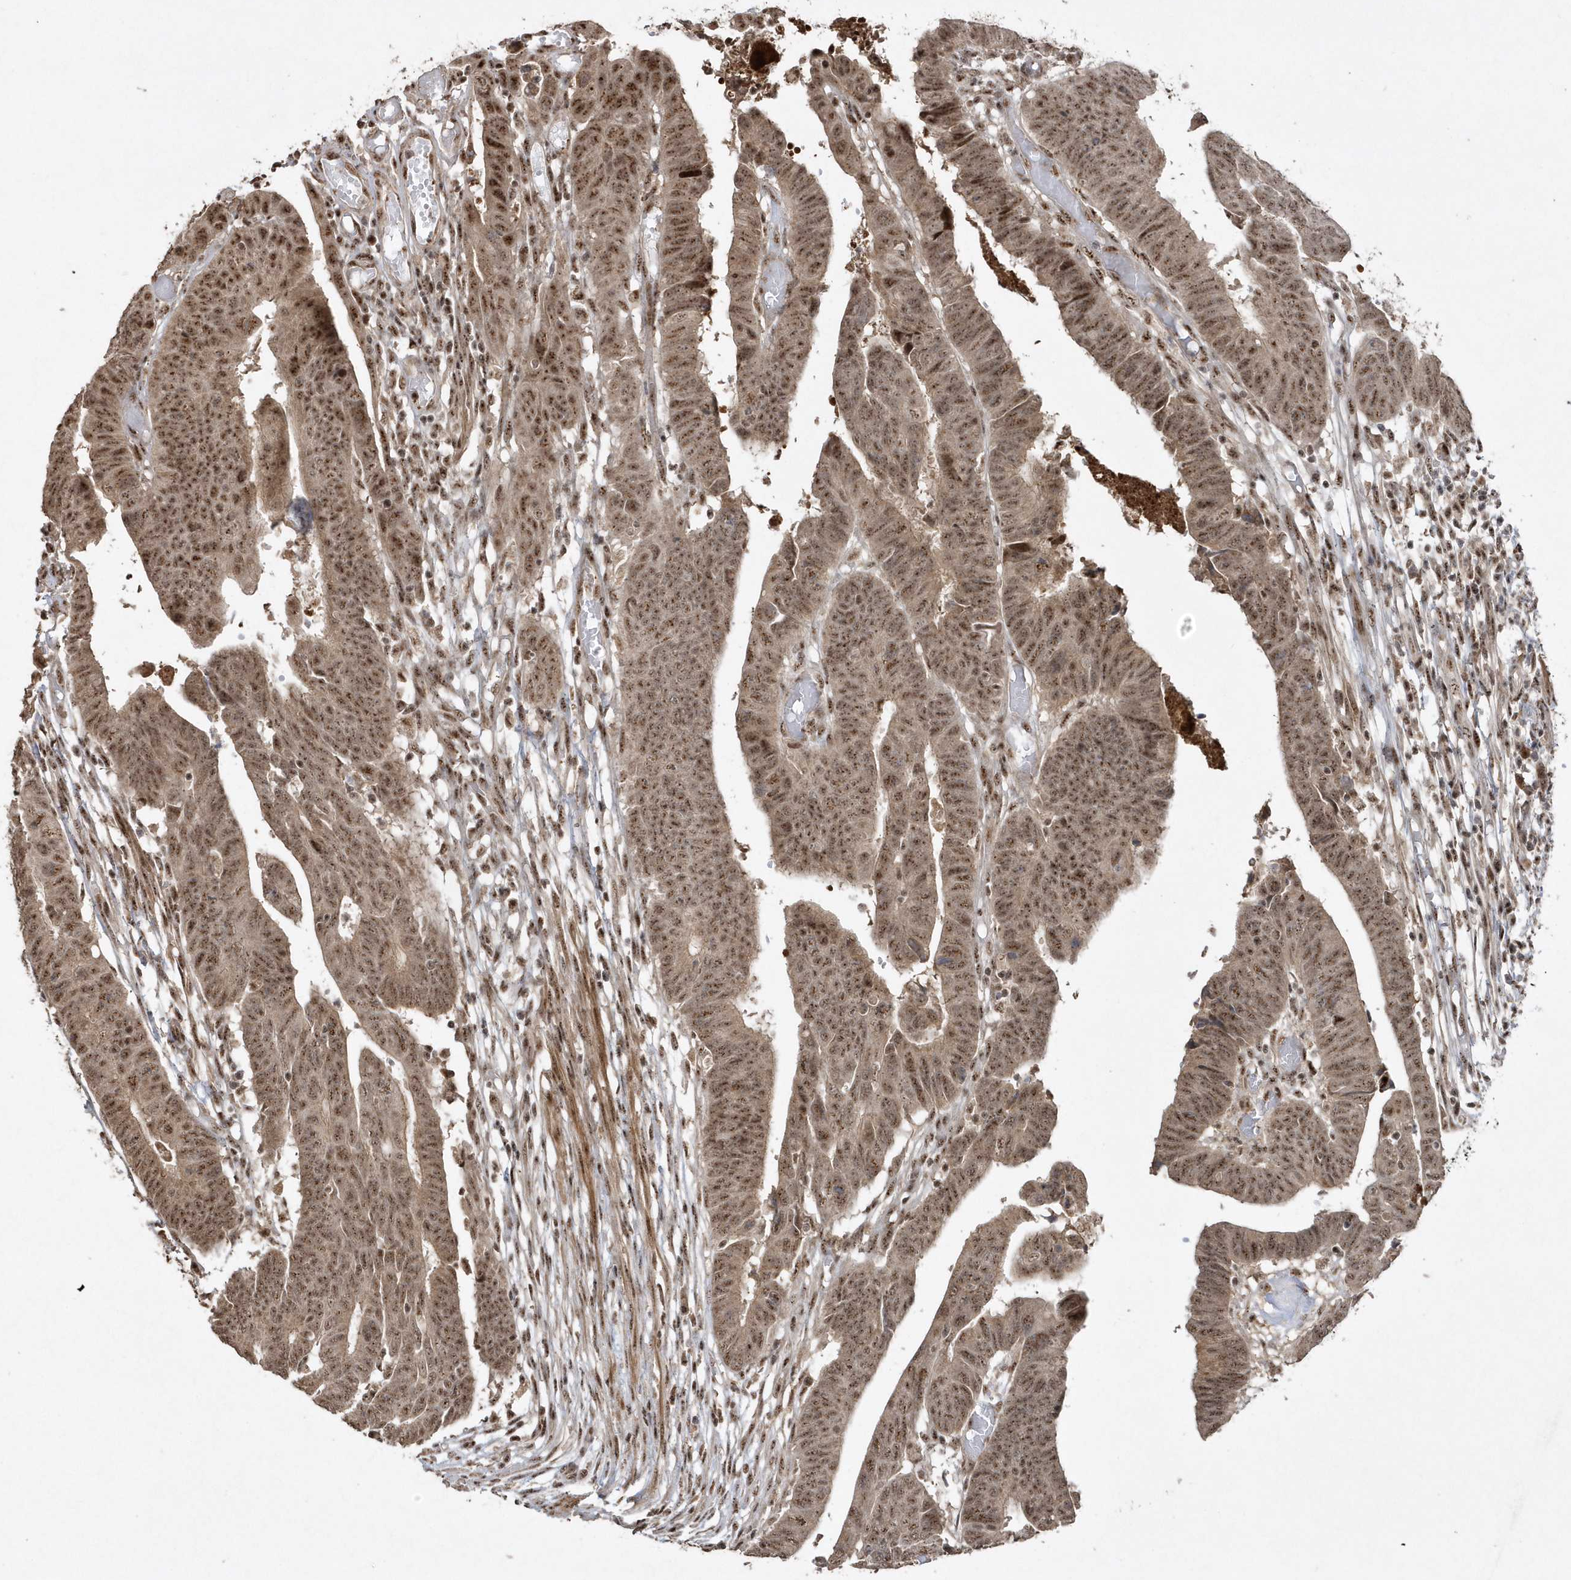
{"staining": {"intensity": "strong", "quantity": ">75%", "location": "nuclear"}, "tissue": "colorectal cancer", "cell_type": "Tumor cells", "image_type": "cancer", "snomed": [{"axis": "morphology", "description": "Adenocarcinoma, NOS"}, {"axis": "topography", "description": "Rectum"}], "caption": "Colorectal cancer stained with a brown dye reveals strong nuclear positive positivity in approximately >75% of tumor cells.", "gene": "POLR3B", "patient": {"sex": "female", "age": 65}}